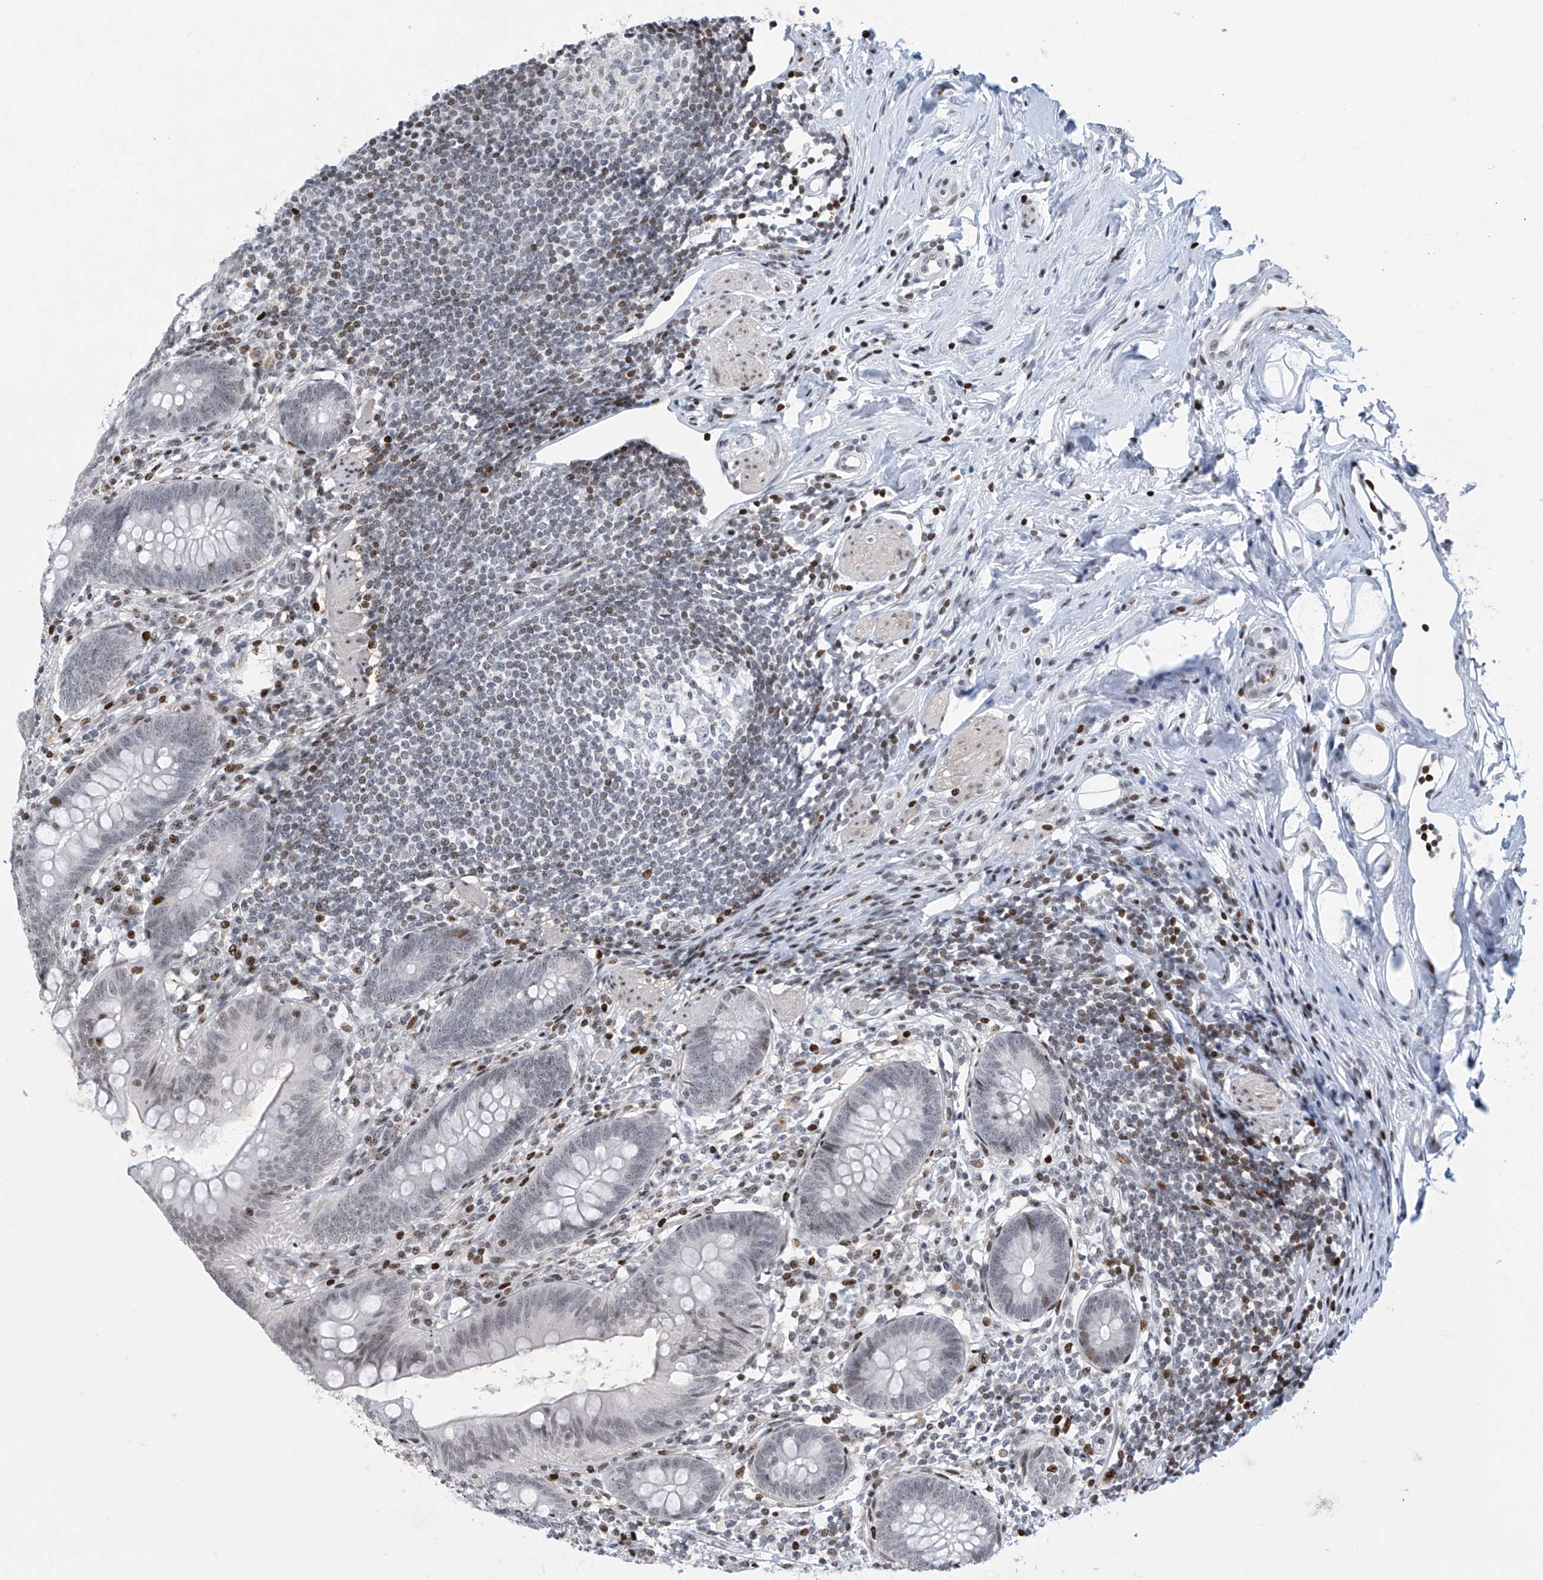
{"staining": {"intensity": "moderate", "quantity": "<25%", "location": "nuclear"}, "tissue": "appendix", "cell_type": "Glandular cells", "image_type": "normal", "snomed": [{"axis": "morphology", "description": "Normal tissue, NOS"}, {"axis": "topography", "description": "Appendix"}], "caption": "Normal appendix was stained to show a protein in brown. There is low levels of moderate nuclear positivity in about <25% of glandular cells. The staining is performed using DAB (3,3'-diaminobenzidine) brown chromogen to label protein expression. The nuclei are counter-stained blue using hematoxylin.", "gene": "RFX7", "patient": {"sex": "female", "age": 62}}